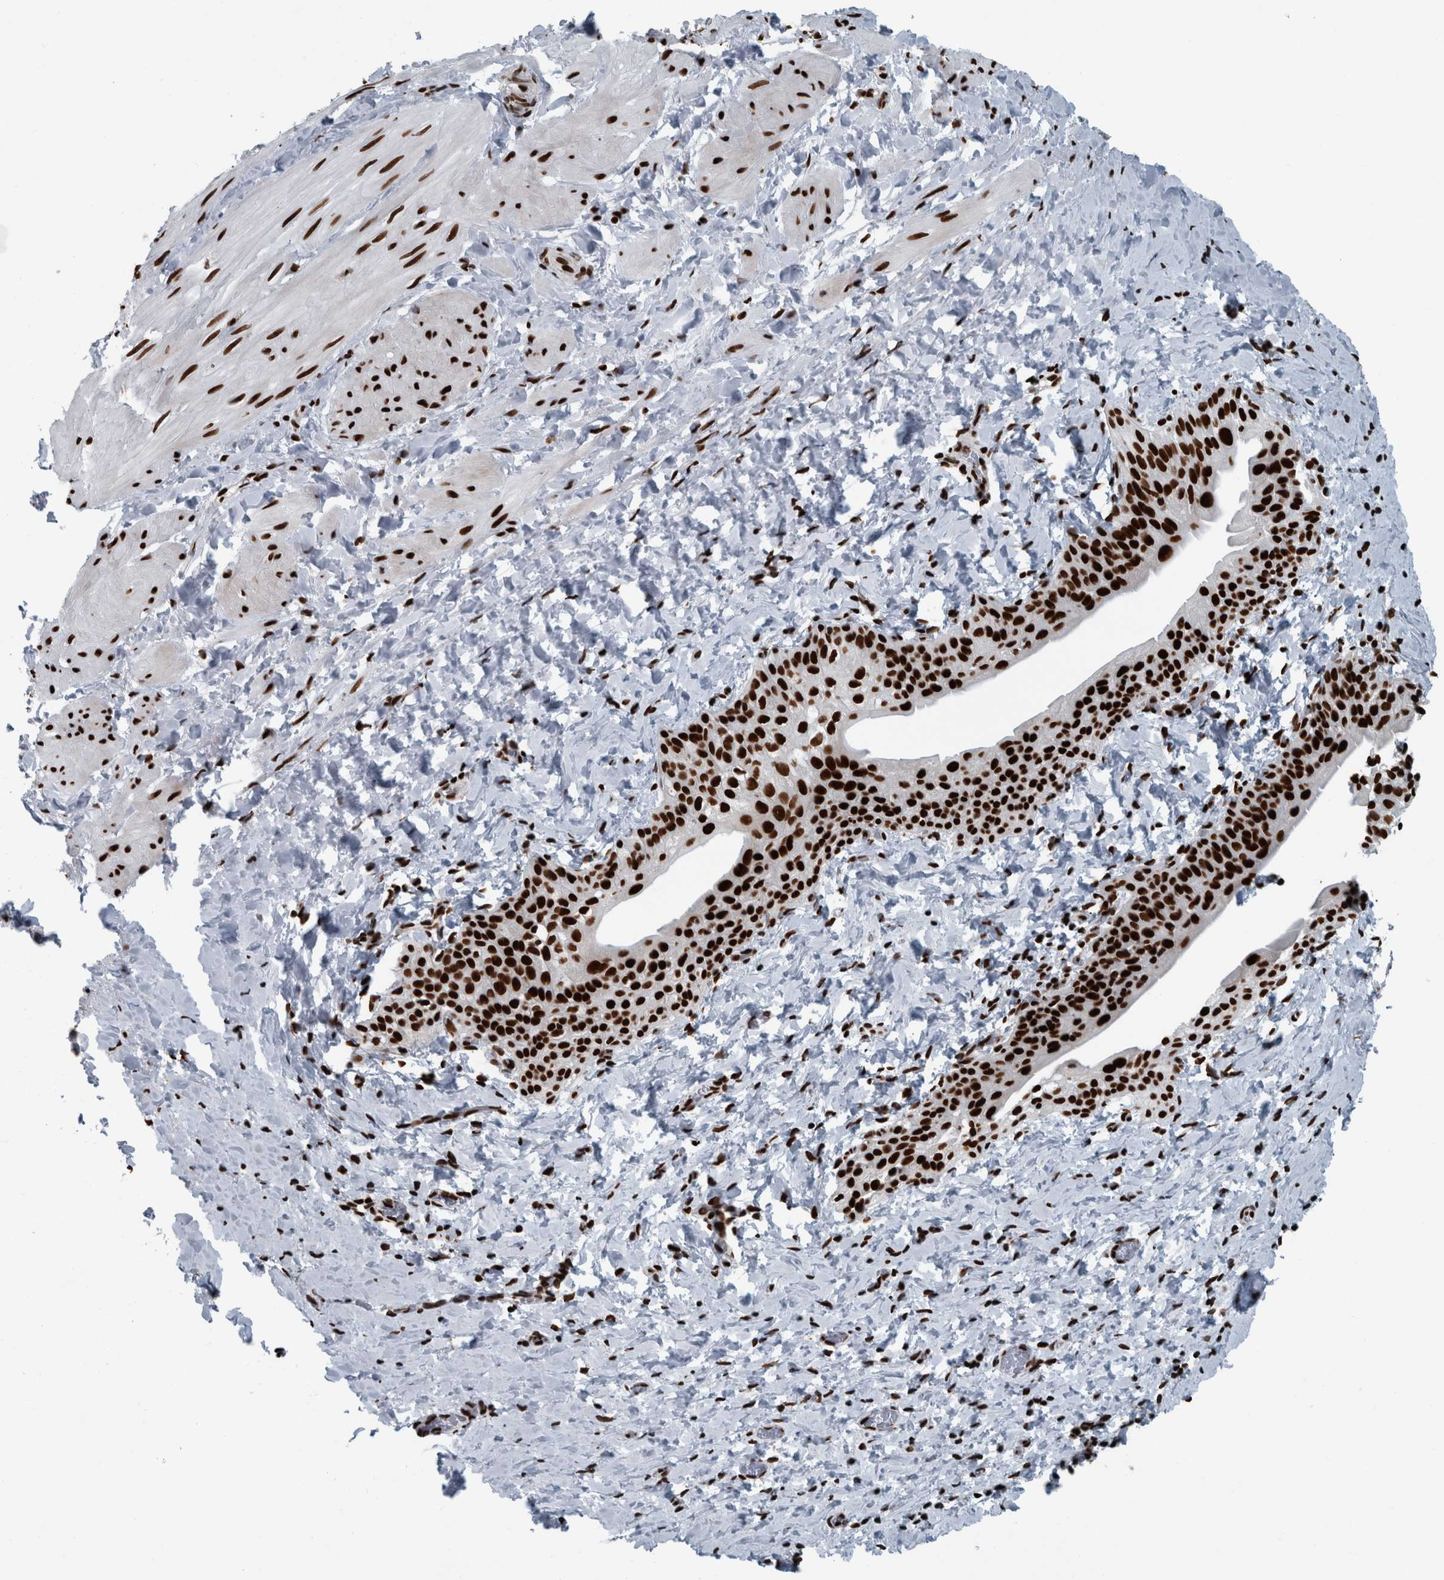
{"staining": {"intensity": "strong", "quantity": ">75%", "location": "nuclear"}, "tissue": "smooth muscle", "cell_type": "Smooth muscle cells", "image_type": "normal", "snomed": [{"axis": "morphology", "description": "Normal tissue, NOS"}, {"axis": "topography", "description": "Smooth muscle"}], "caption": "IHC photomicrograph of unremarkable human smooth muscle stained for a protein (brown), which exhibits high levels of strong nuclear positivity in about >75% of smooth muscle cells.", "gene": "DNMT3A", "patient": {"sex": "male", "age": 16}}